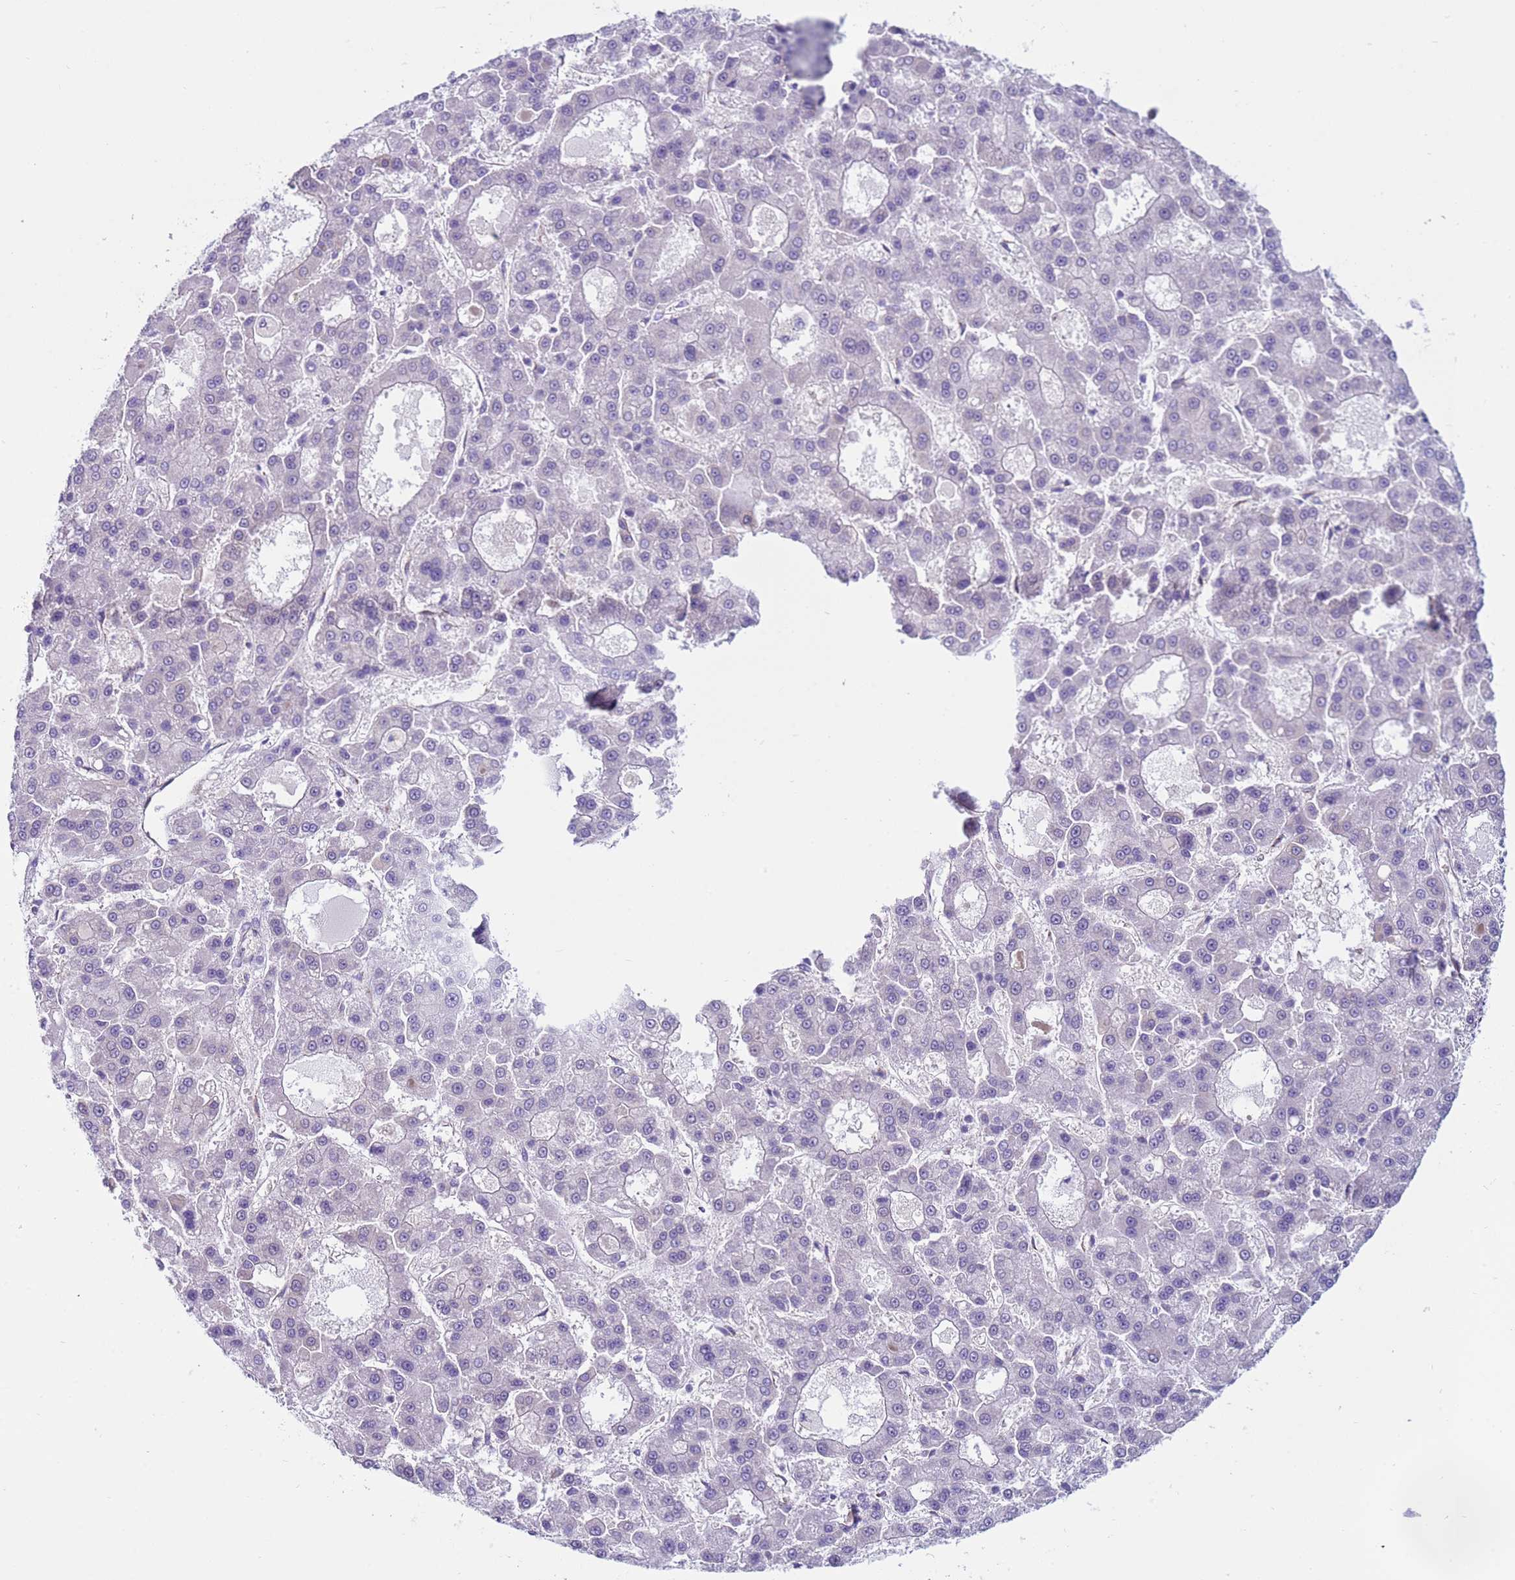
{"staining": {"intensity": "negative", "quantity": "none", "location": "none"}, "tissue": "liver cancer", "cell_type": "Tumor cells", "image_type": "cancer", "snomed": [{"axis": "morphology", "description": "Carcinoma, Hepatocellular, NOS"}, {"axis": "topography", "description": "Liver"}], "caption": "Immunohistochemistry (IHC) micrograph of neoplastic tissue: liver hepatocellular carcinoma stained with DAB (3,3'-diaminobenzidine) displays no significant protein positivity in tumor cells.", "gene": "NCALD", "patient": {"sex": "male", "age": 70}}